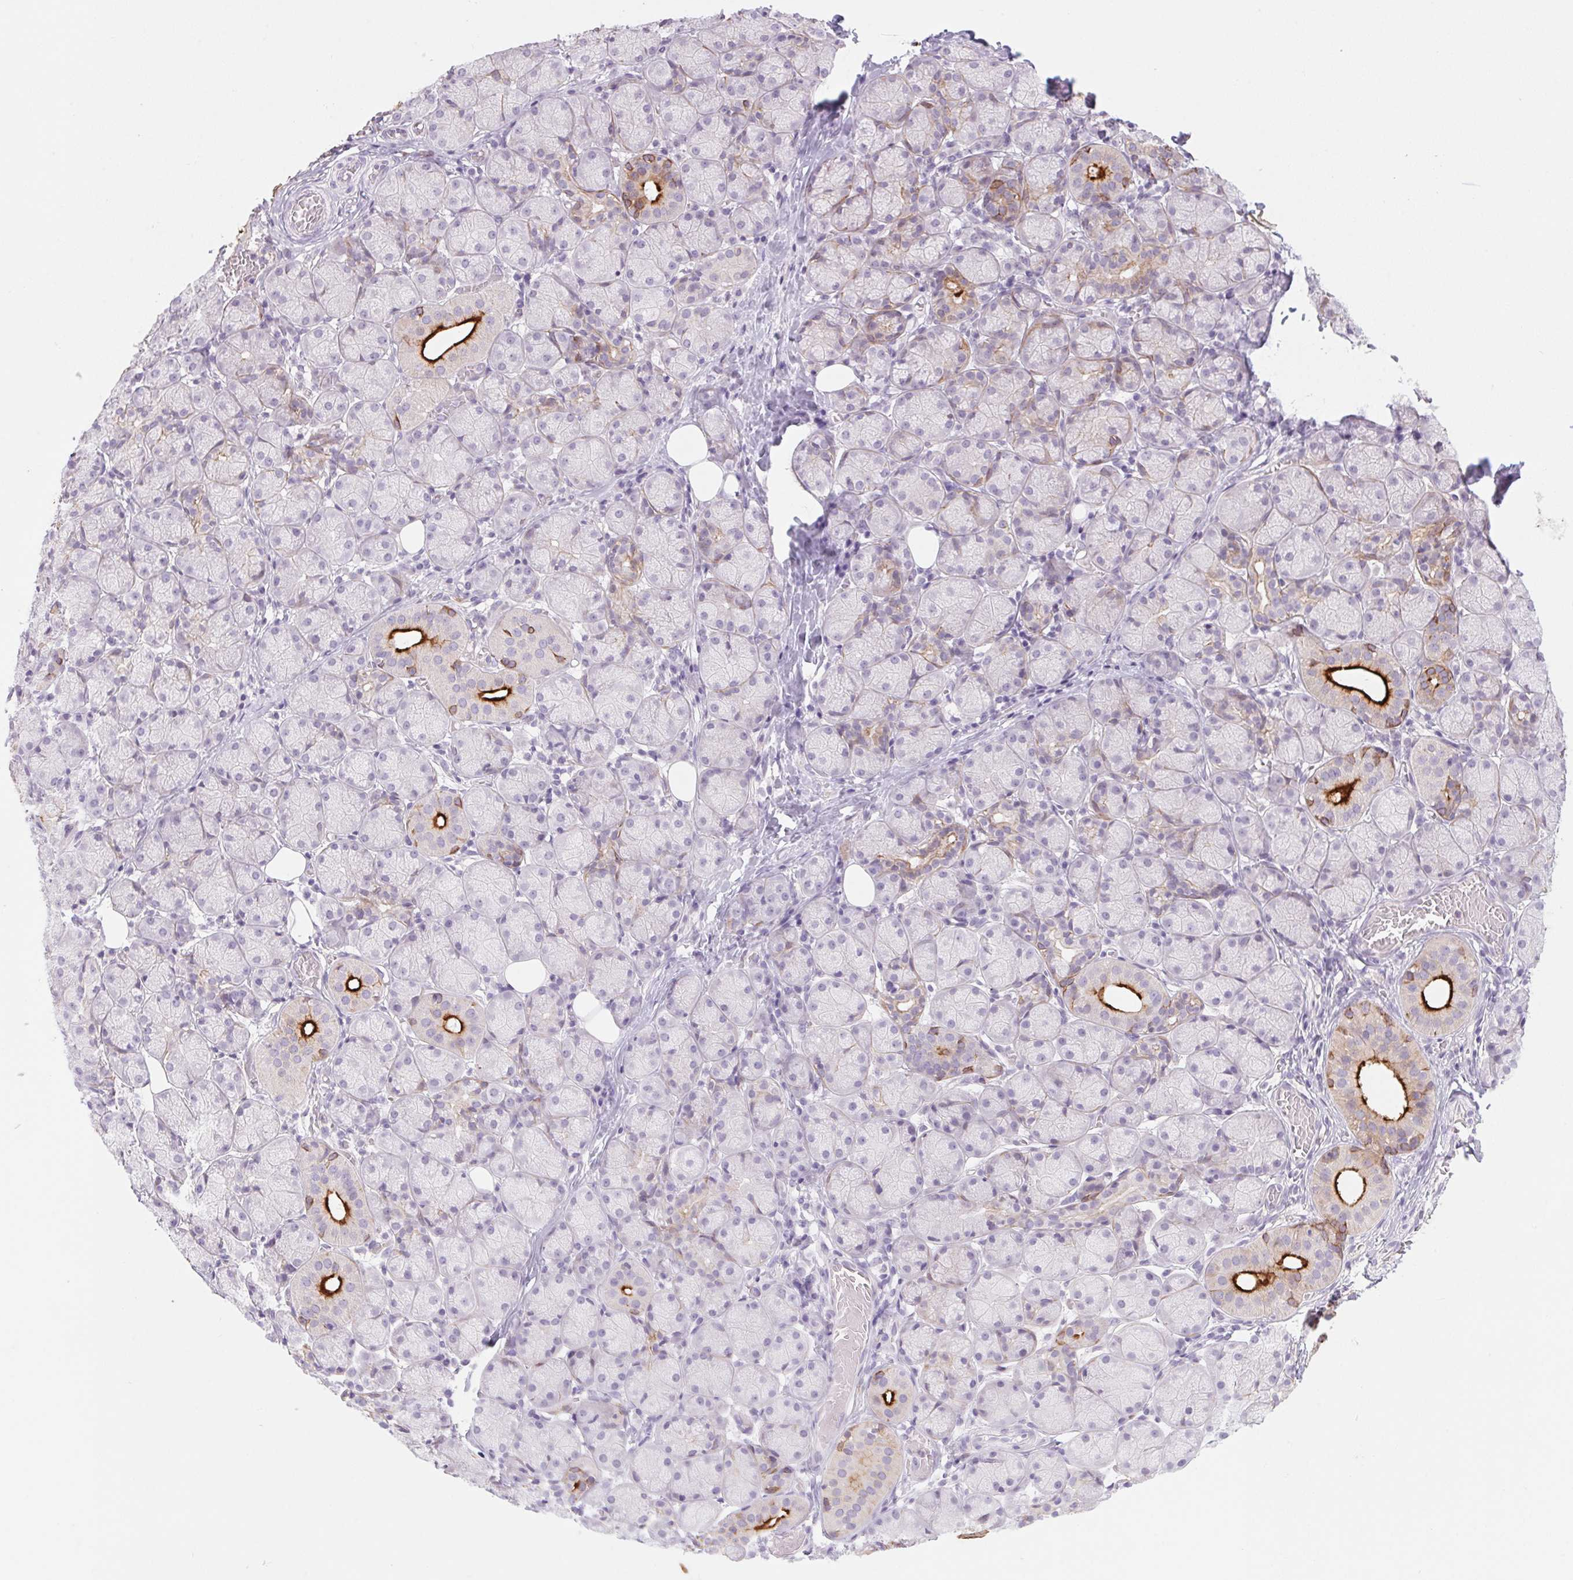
{"staining": {"intensity": "strong", "quantity": "<25%", "location": "cytoplasmic/membranous"}, "tissue": "salivary gland", "cell_type": "Glandular cells", "image_type": "normal", "snomed": [{"axis": "morphology", "description": "Normal tissue, NOS"}, {"axis": "topography", "description": "Salivary gland"}, {"axis": "topography", "description": "Peripheral nerve tissue"}], "caption": "Benign salivary gland shows strong cytoplasmic/membranous positivity in about <25% of glandular cells The protein of interest is shown in brown color, while the nuclei are stained blue..", "gene": "KRT1", "patient": {"sex": "female", "age": 24}}